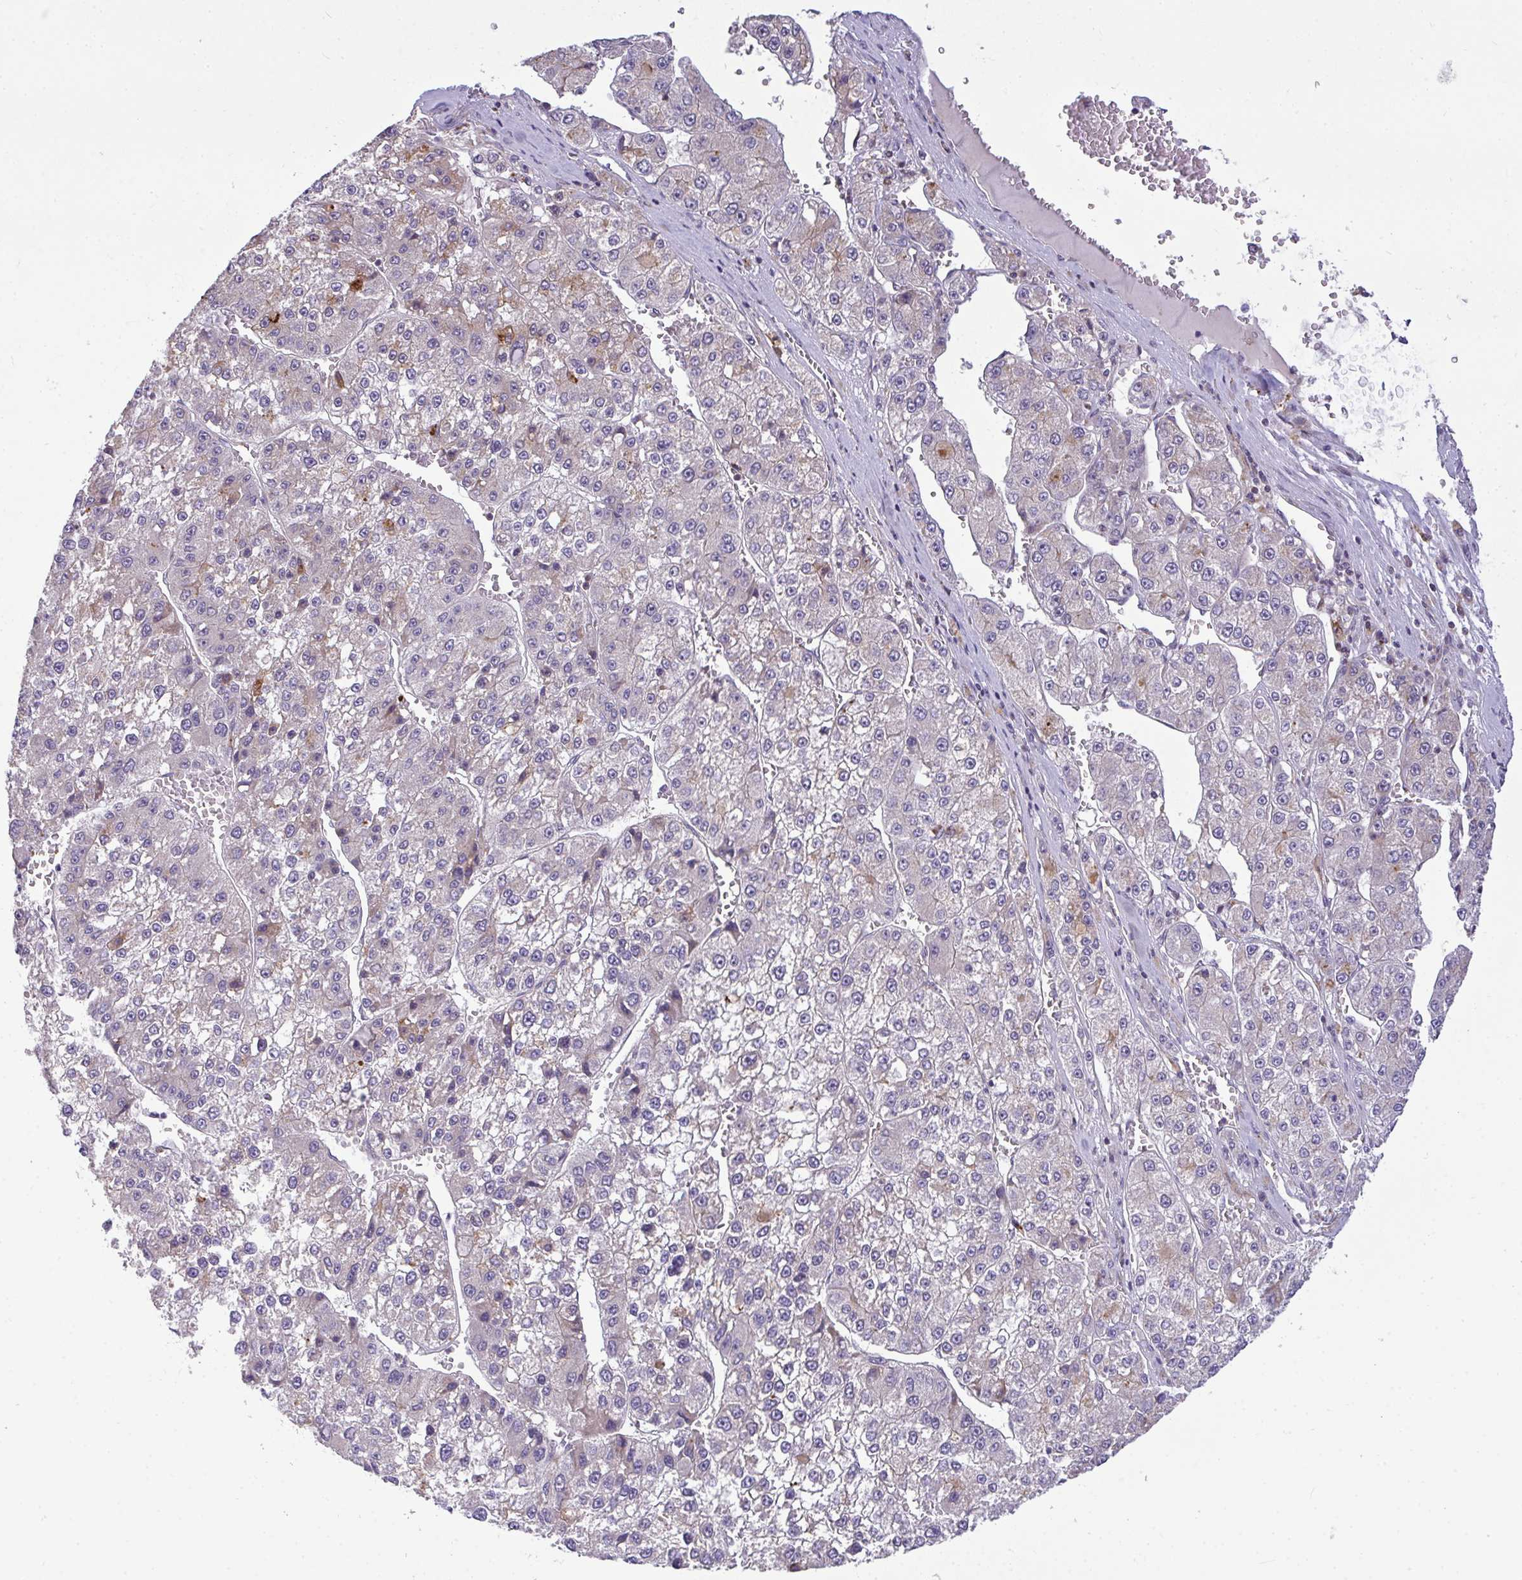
{"staining": {"intensity": "negative", "quantity": "none", "location": "none"}, "tissue": "liver cancer", "cell_type": "Tumor cells", "image_type": "cancer", "snomed": [{"axis": "morphology", "description": "Carcinoma, Hepatocellular, NOS"}, {"axis": "topography", "description": "Liver"}], "caption": "A micrograph of human liver cancer is negative for staining in tumor cells.", "gene": "SRRM4", "patient": {"sex": "female", "age": 73}}